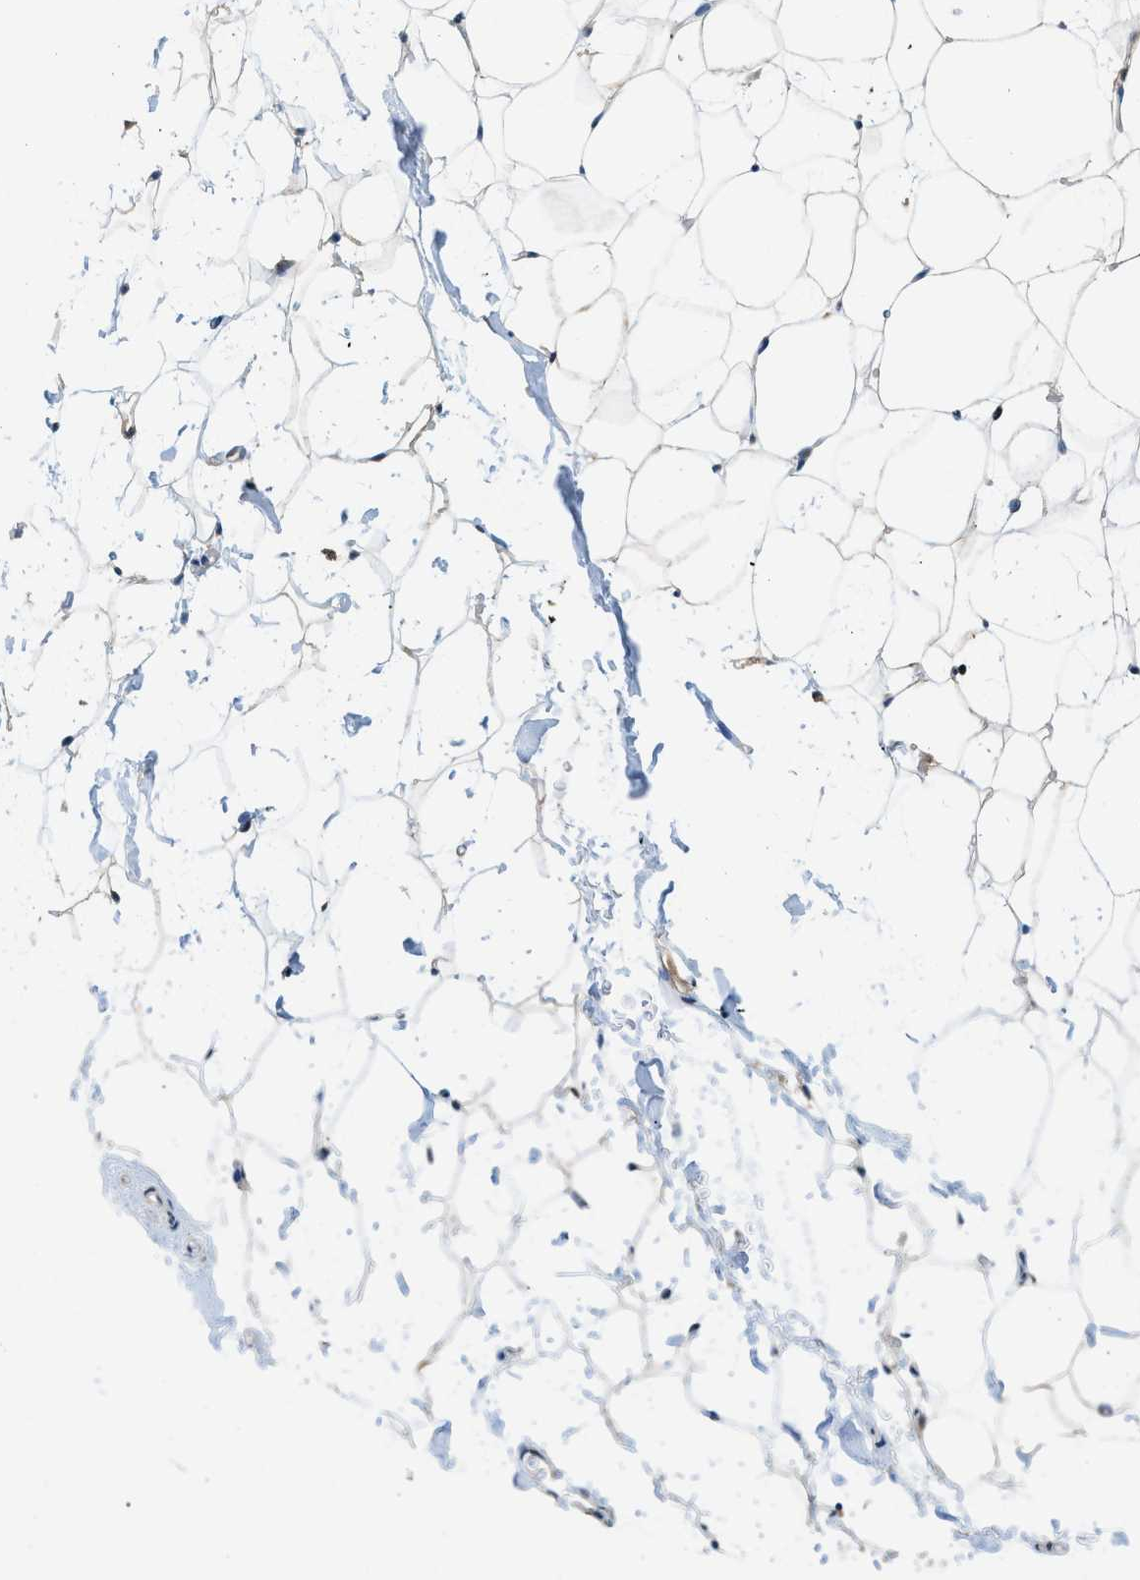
{"staining": {"intensity": "moderate", "quantity": ">75%", "location": "cytoplasmic/membranous,nuclear"}, "tissue": "adipose tissue", "cell_type": "Adipocytes", "image_type": "normal", "snomed": [{"axis": "morphology", "description": "Normal tissue, NOS"}, {"axis": "topography", "description": "Breast"}, {"axis": "topography", "description": "Soft tissue"}], "caption": "Moderate cytoplasmic/membranous,nuclear positivity is seen in about >75% of adipocytes in unremarkable adipose tissue.", "gene": "ATF7IP", "patient": {"sex": "female", "age": 75}}